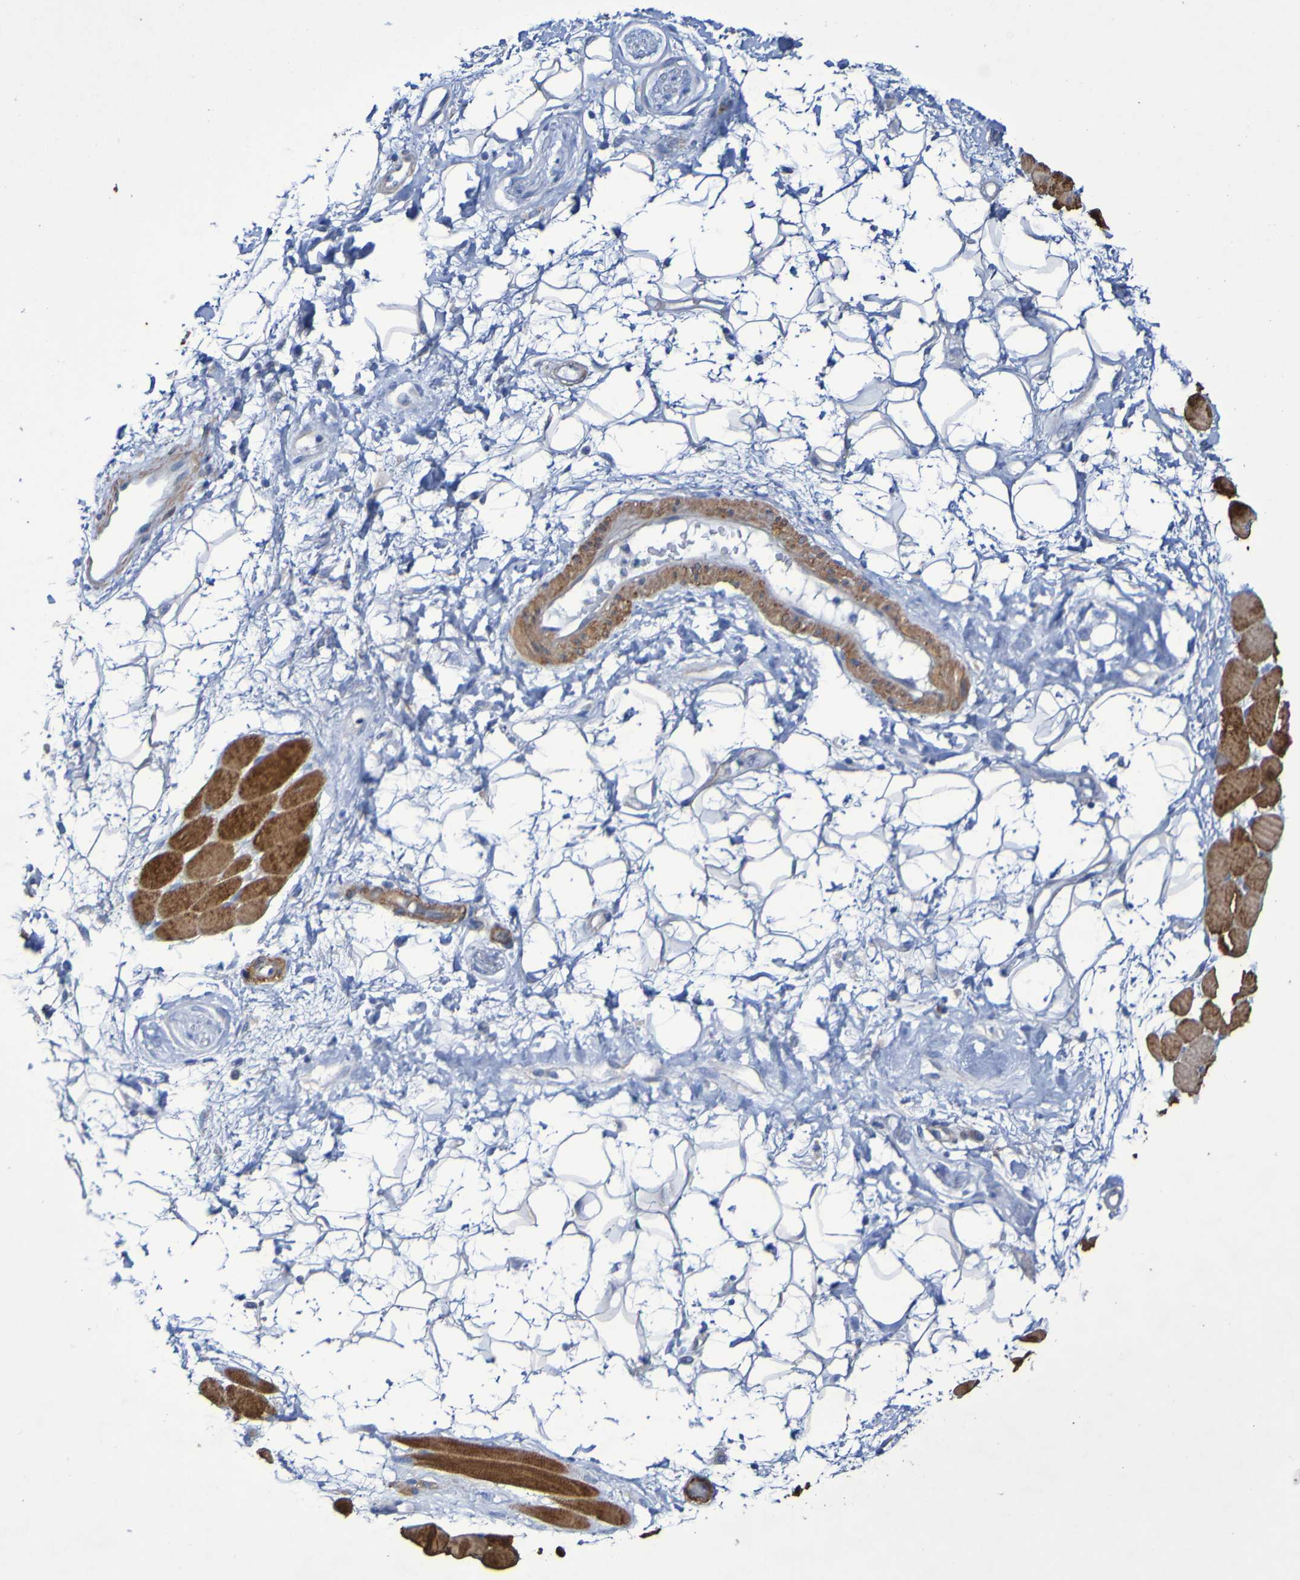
{"staining": {"intensity": "strong", "quantity": ">75%", "location": "cytoplasmic/membranous"}, "tissue": "skeletal muscle", "cell_type": "Myocytes", "image_type": "normal", "snomed": [{"axis": "morphology", "description": "Normal tissue, NOS"}, {"axis": "topography", "description": "Skeletal muscle"}, {"axis": "topography", "description": "Peripheral nerve tissue"}], "caption": "Skeletal muscle stained with IHC reveals strong cytoplasmic/membranous staining in approximately >75% of myocytes.", "gene": "SRPRB", "patient": {"sex": "female", "age": 84}}